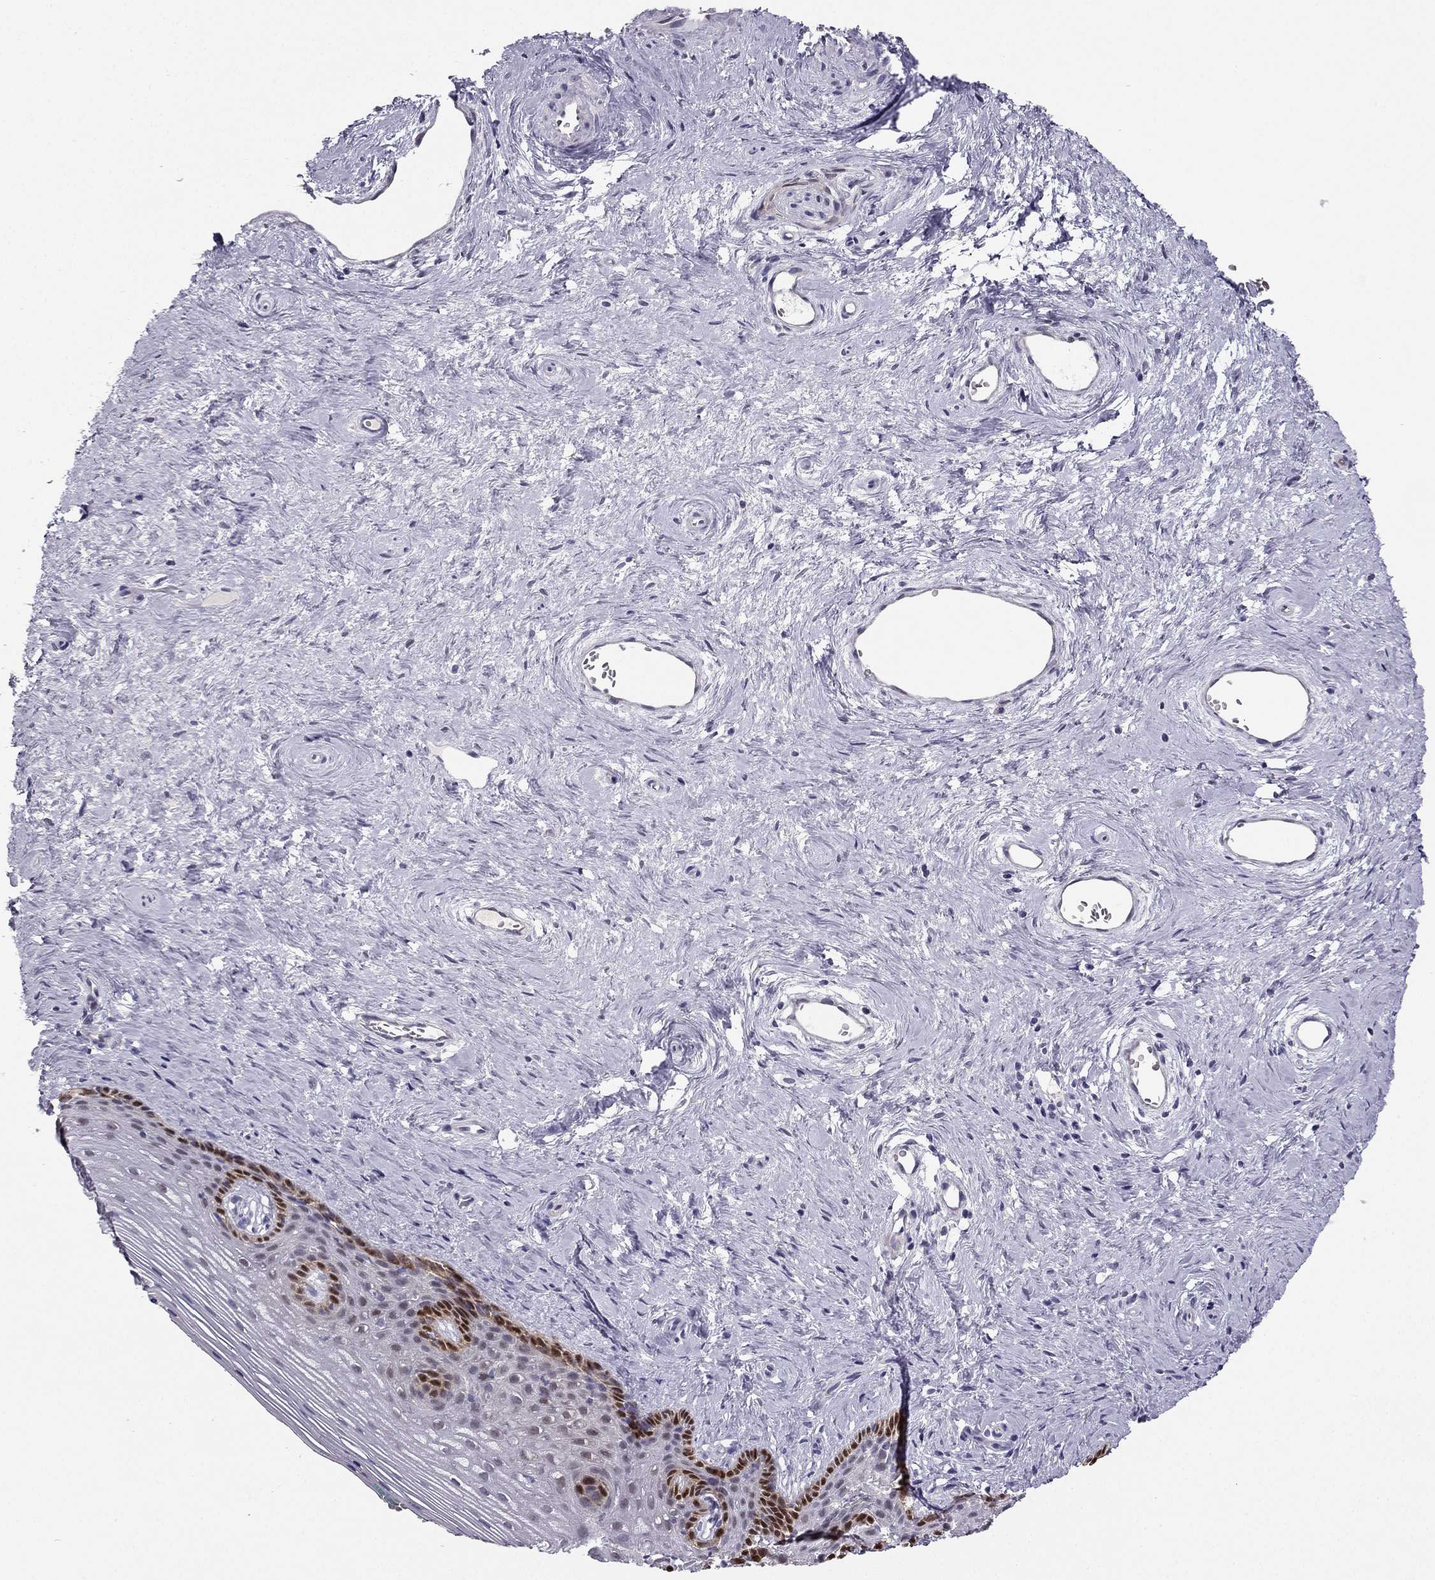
{"staining": {"intensity": "strong", "quantity": "<25%", "location": "nuclear"}, "tissue": "vagina", "cell_type": "Squamous epithelial cells", "image_type": "normal", "snomed": [{"axis": "morphology", "description": "Normal tissue, NOS"}, {"axis": "topography", "description": "Vagina"}], "caption": "Normal vagina reveals strong nuclear positivity in approximately <25% of squamous epithelial cells The protein of interest is shown in brown color, while the nuclei are stained blue..", "gene": "RSPH14", "patient": {"sex": "female", "age": 45}}